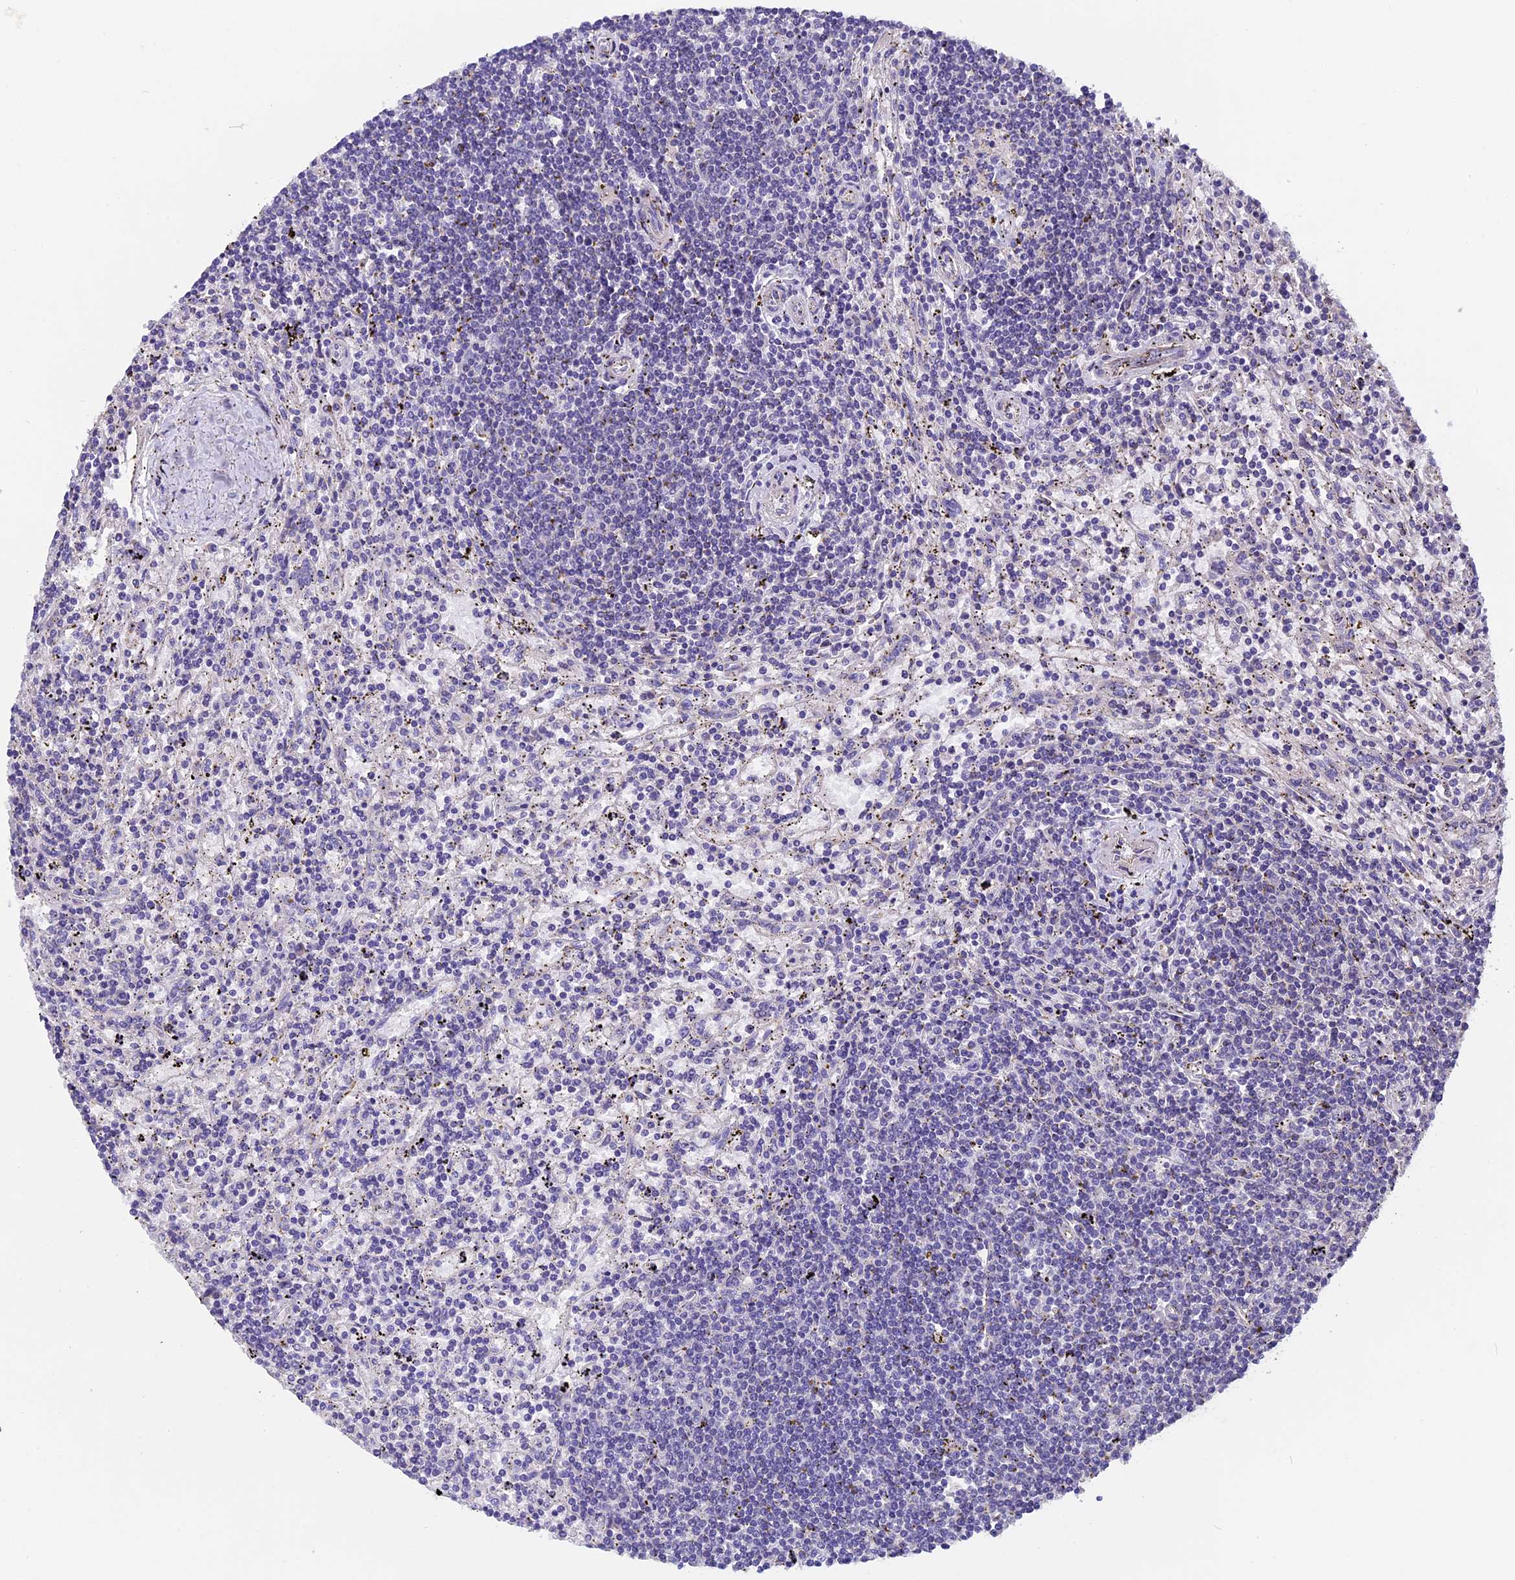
{"staining": {"intensity": "negative", "quantity": "none", "location": "none"}, "tissue": "lymphoma", "cell_type": "Tumor cells", "image_type": "cancer", "snomed": [{"axis": "morphology", "description": "Malignant lymphoma, non-Hodgkin's type, Low grade"}, {"axis": "topography", "description": "Spleen"}], "caption": "A histopathology image of human low-grade malignant lymphoma, non-Hodgkin's type is negative for staining in tumor cells.", "gene": "CCDC153", "patient": {"sex": "male", "age": 76}}